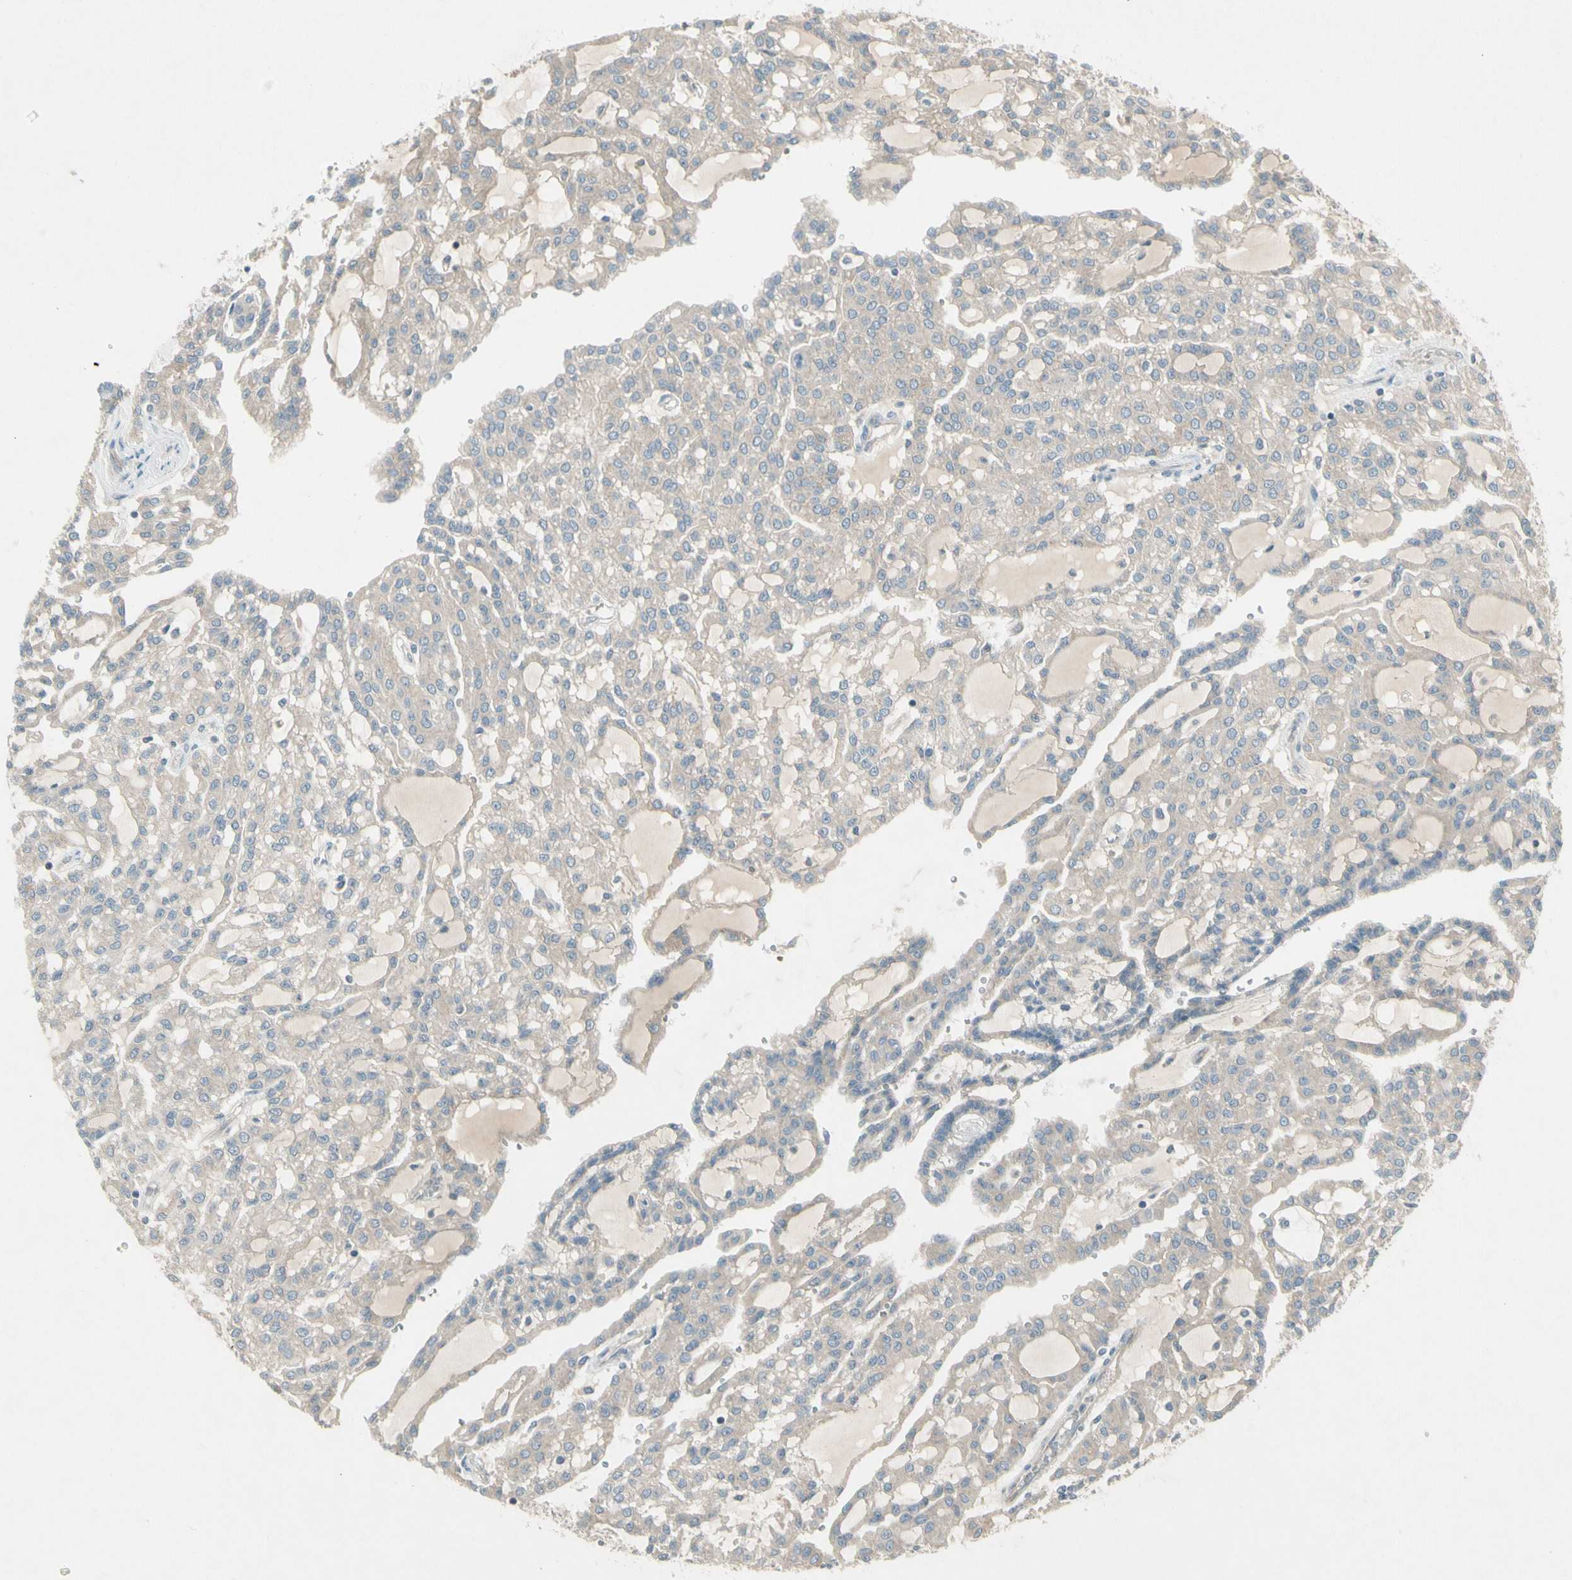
{"staining": {"intensity": "weak", "quantity": ">75%", "location": "cytoplasmic/membranous"}, "tissue": "renal cancer", "cell_type": "Tumor cells", "image_type": "cancer", "snomed": [{"axis": "morphology", "description": "Adenocarcinoma, NOS"}, {"axis": "topography", "description": "Kidney"}], "caption": "Immunohistochemical staining of renal adenocarcinoma displays low levels of weak cytoplasmic/membranous protein staining in approximately >75% of tumor cells.", "gene": "PANK2", "patient": {"sex": "male", "age": 63}}